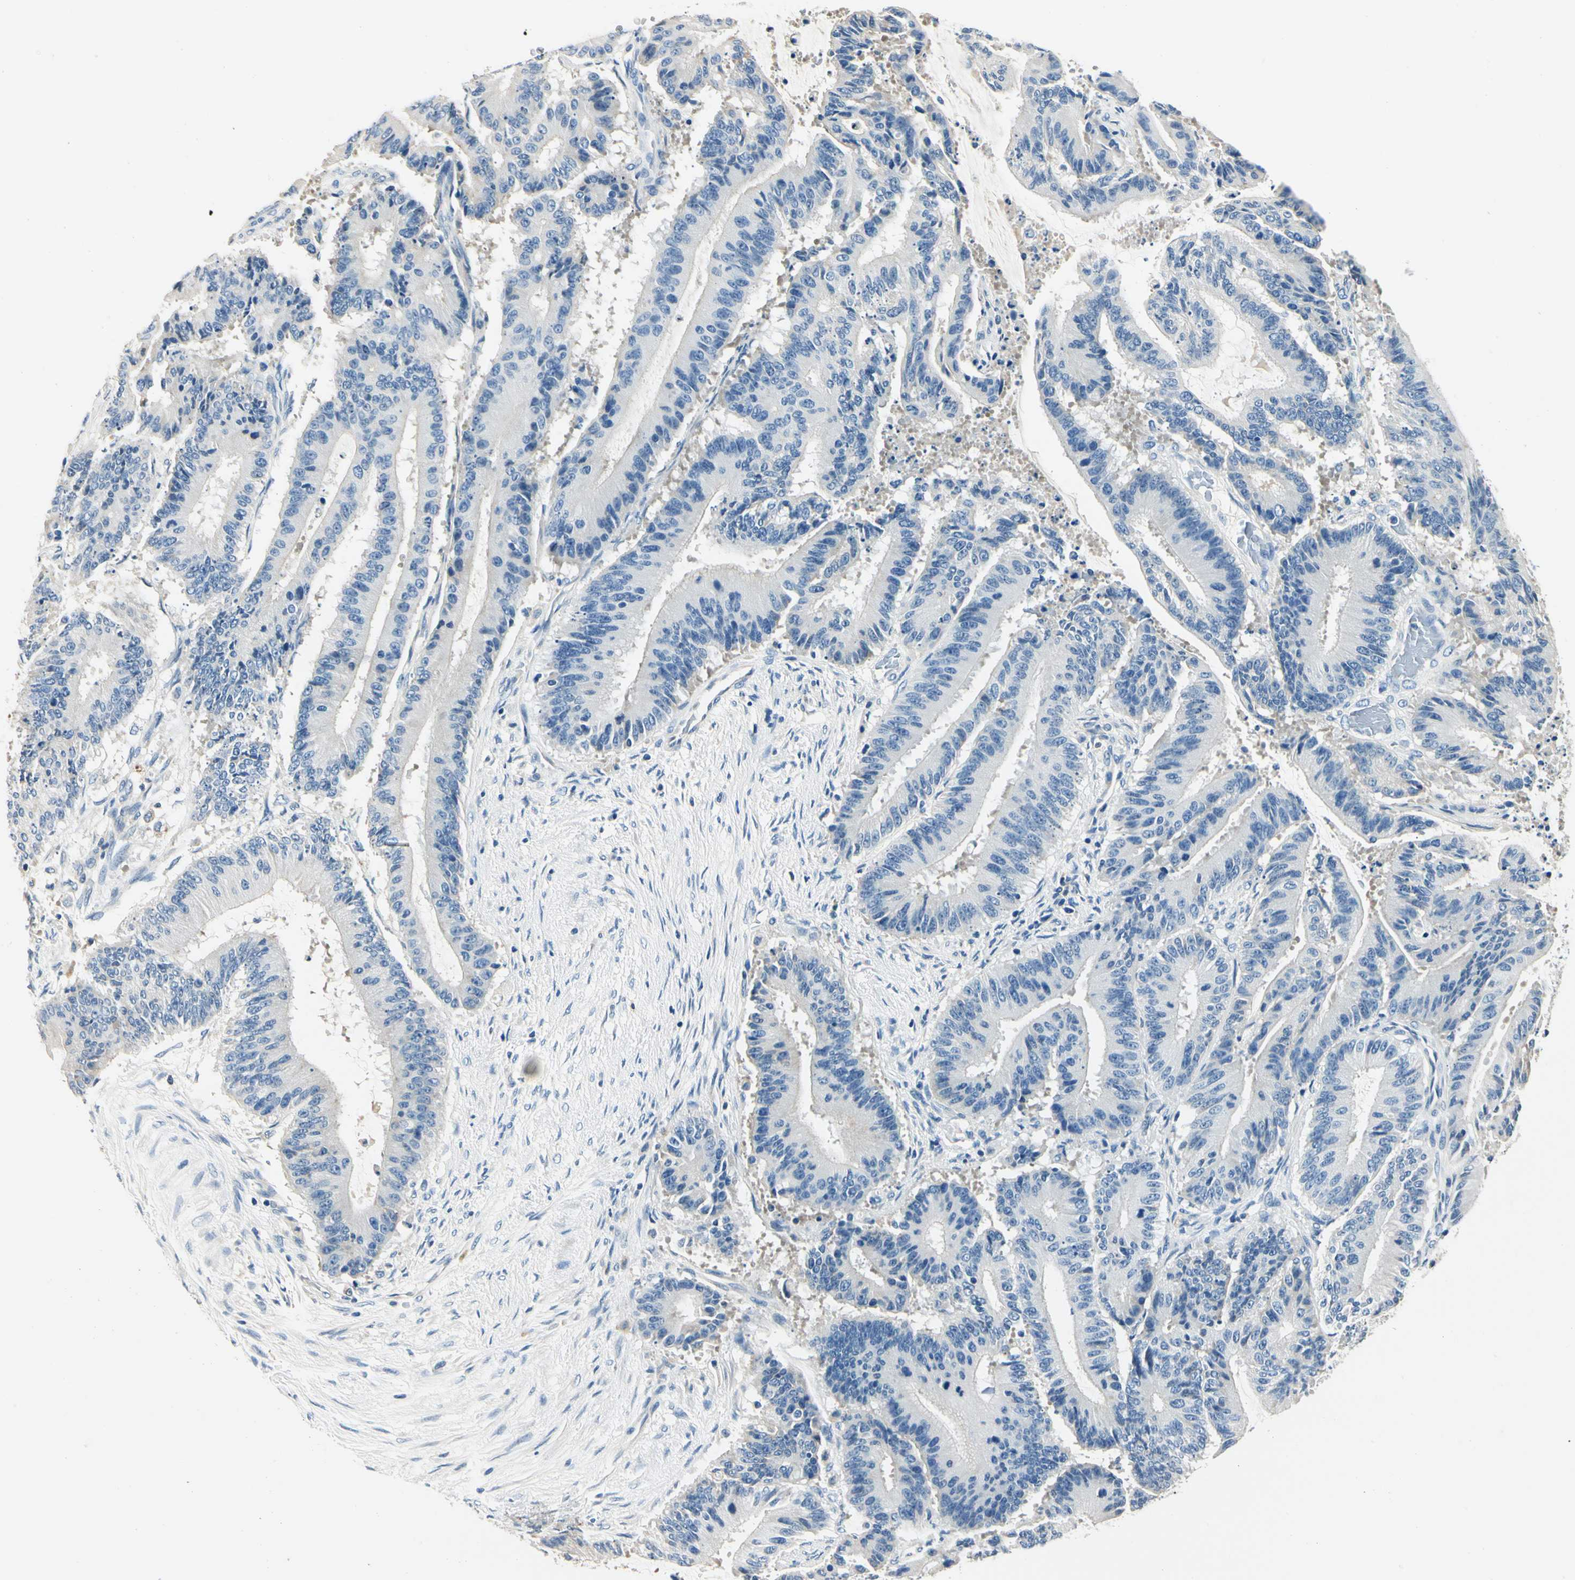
{"staining": {"intensity": "negative", "quantity": "none", "location": "none"}, "tissue": "liver cancer", "cell_type": "Tumor cells", "image_type": "cancer", "snomed": [{"axis": "morphology", "description": "Cholangiocarcinoma"}, {"axis": "topography", "description": "Liver"}], "caption": "Human cholangiocarcinoma (liver) stained for a protein using IHC exhibits no positivity in tumor cells.", "gene": "TGFBR3", "patient": {"sex": "female", "age": 73}}